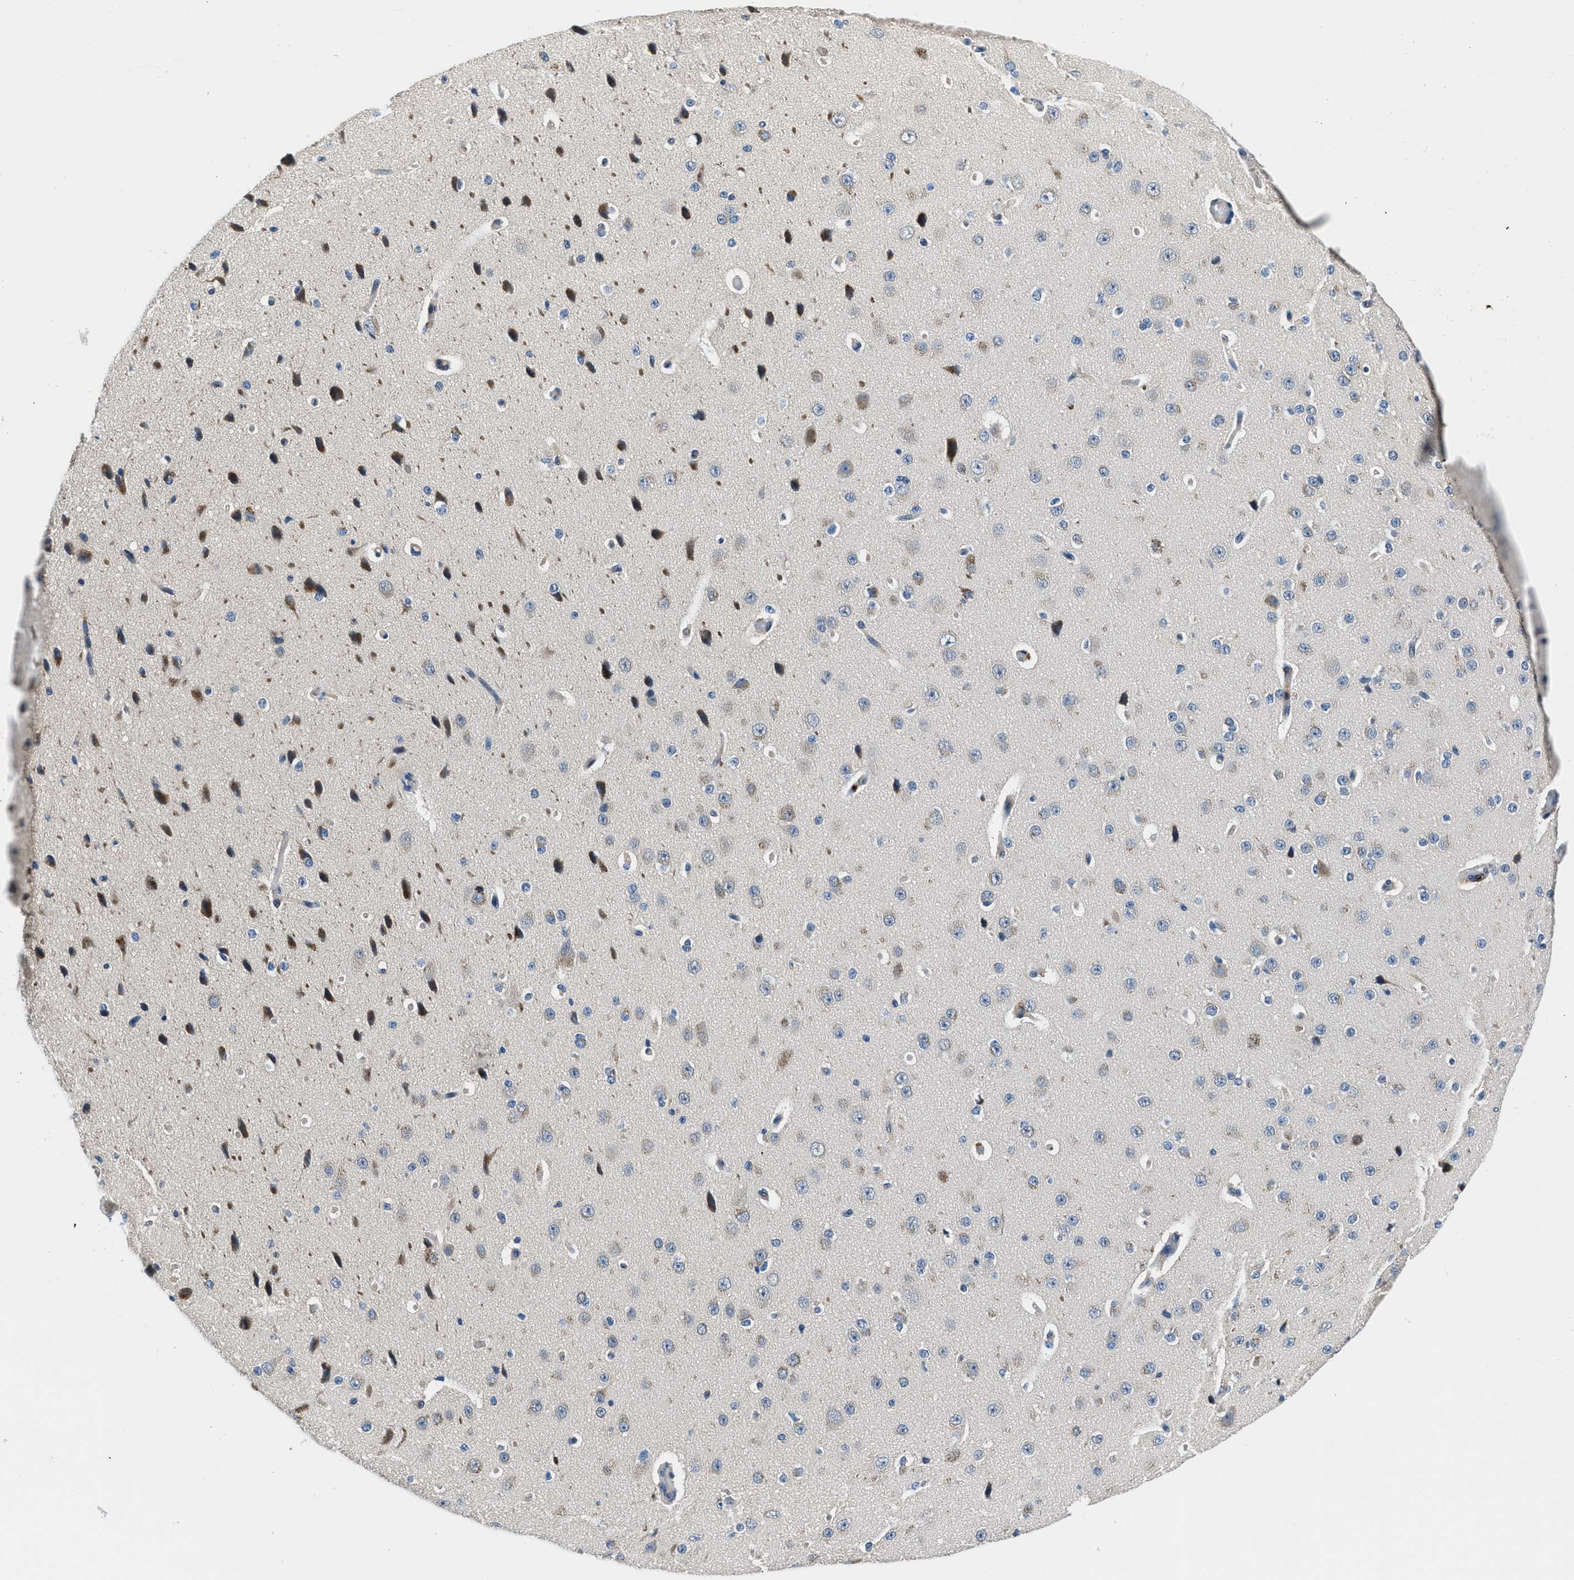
{"staining": {"intensity": "negative", "quantity": "none", "location": "none"}, "tissue": "cerebral cortex", "cell_type": "Endothelial cells", "image_type": "normal", "snomed": [{"axis": "morphology", "description": "Normal tissue, NOS"}, {"axis": "morphology", "description": "Developmental malformation"}, {"axis": "topography", "description": "Cerebral cortex"}], "caption": "A high-resolution histopathology image shows IHC staining of unremarkable cerebral cortex, which reveals no significant positivity in endothelial cells. (DAB (3,3'-diaminobenzidine) IHC, high magnification).", "gene": "ADGRE3", "patient": {"sex": "female", "age": 30}}